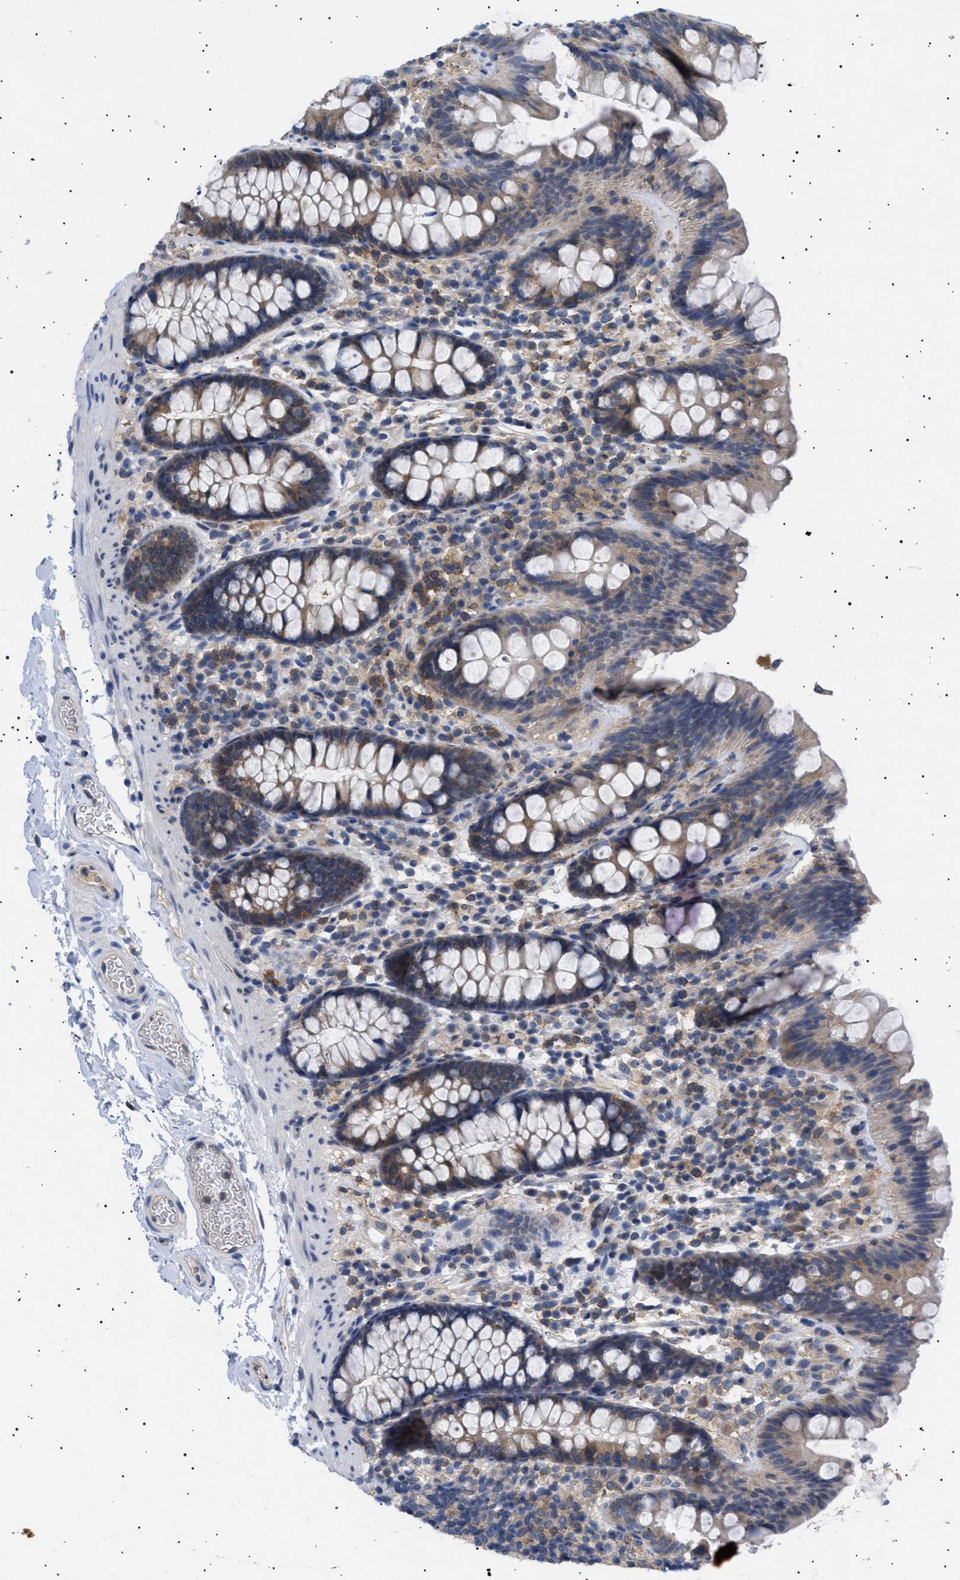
{"staining": {"intensity": "negative", "quantity": "none", "location": "none"}, "tissue": "colon", "cell_type": "Endothelial cells", "image_type": "normal", "snomed": [{"axis": "morphology", "description": "Normal tissue, NOS"}, {"axis": "topography", "description": "Colon"}], "caption": "Colon stained for a protein using immunohistochemistry (IHC) displays no expression endothelial cells.", "gene": "NUP93", "patient": {"sex": "female", "age": 80}}